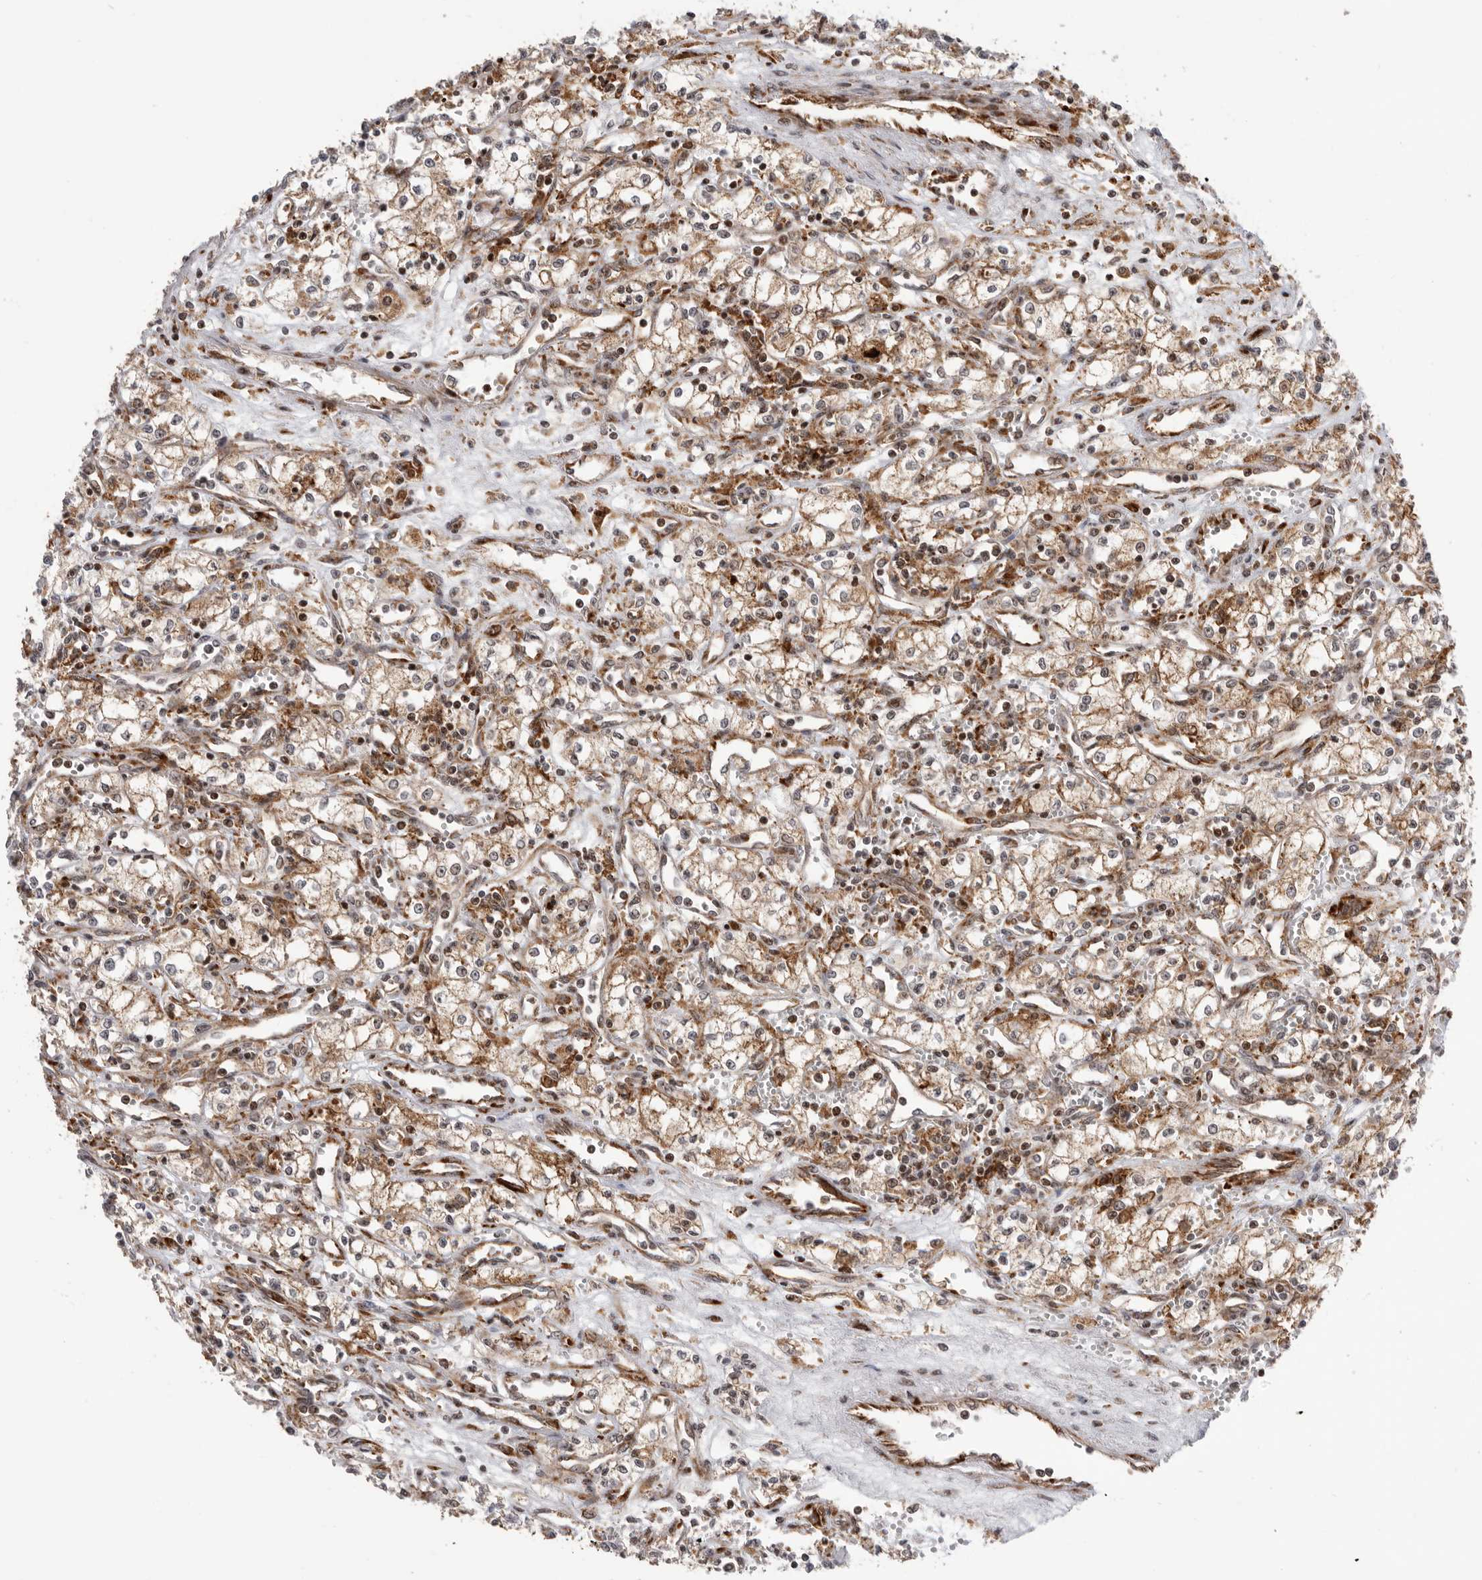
{"staining": {"intensity": "moderate", "quantity": ">75%", "location": "cytoplasmic/membranous"}, "tissue": "renal cancer", "cell_type": "Tumor cells", "image_type": "cancer", "snomed": [{"axis": "morphology", "description": "Adenocarcinoma, NOS"}, {"axis": "topography", "description": "Kidney"}], "caption": "IHC micrograph of renal adenocarcinoma stained for a protein (brown), which reveals medium levels of moderate cytoplasmic/membranous expression in about >75% of tumor cells.", "gene": "FZD3", "patient": {"sex": "male", "age": 59}}